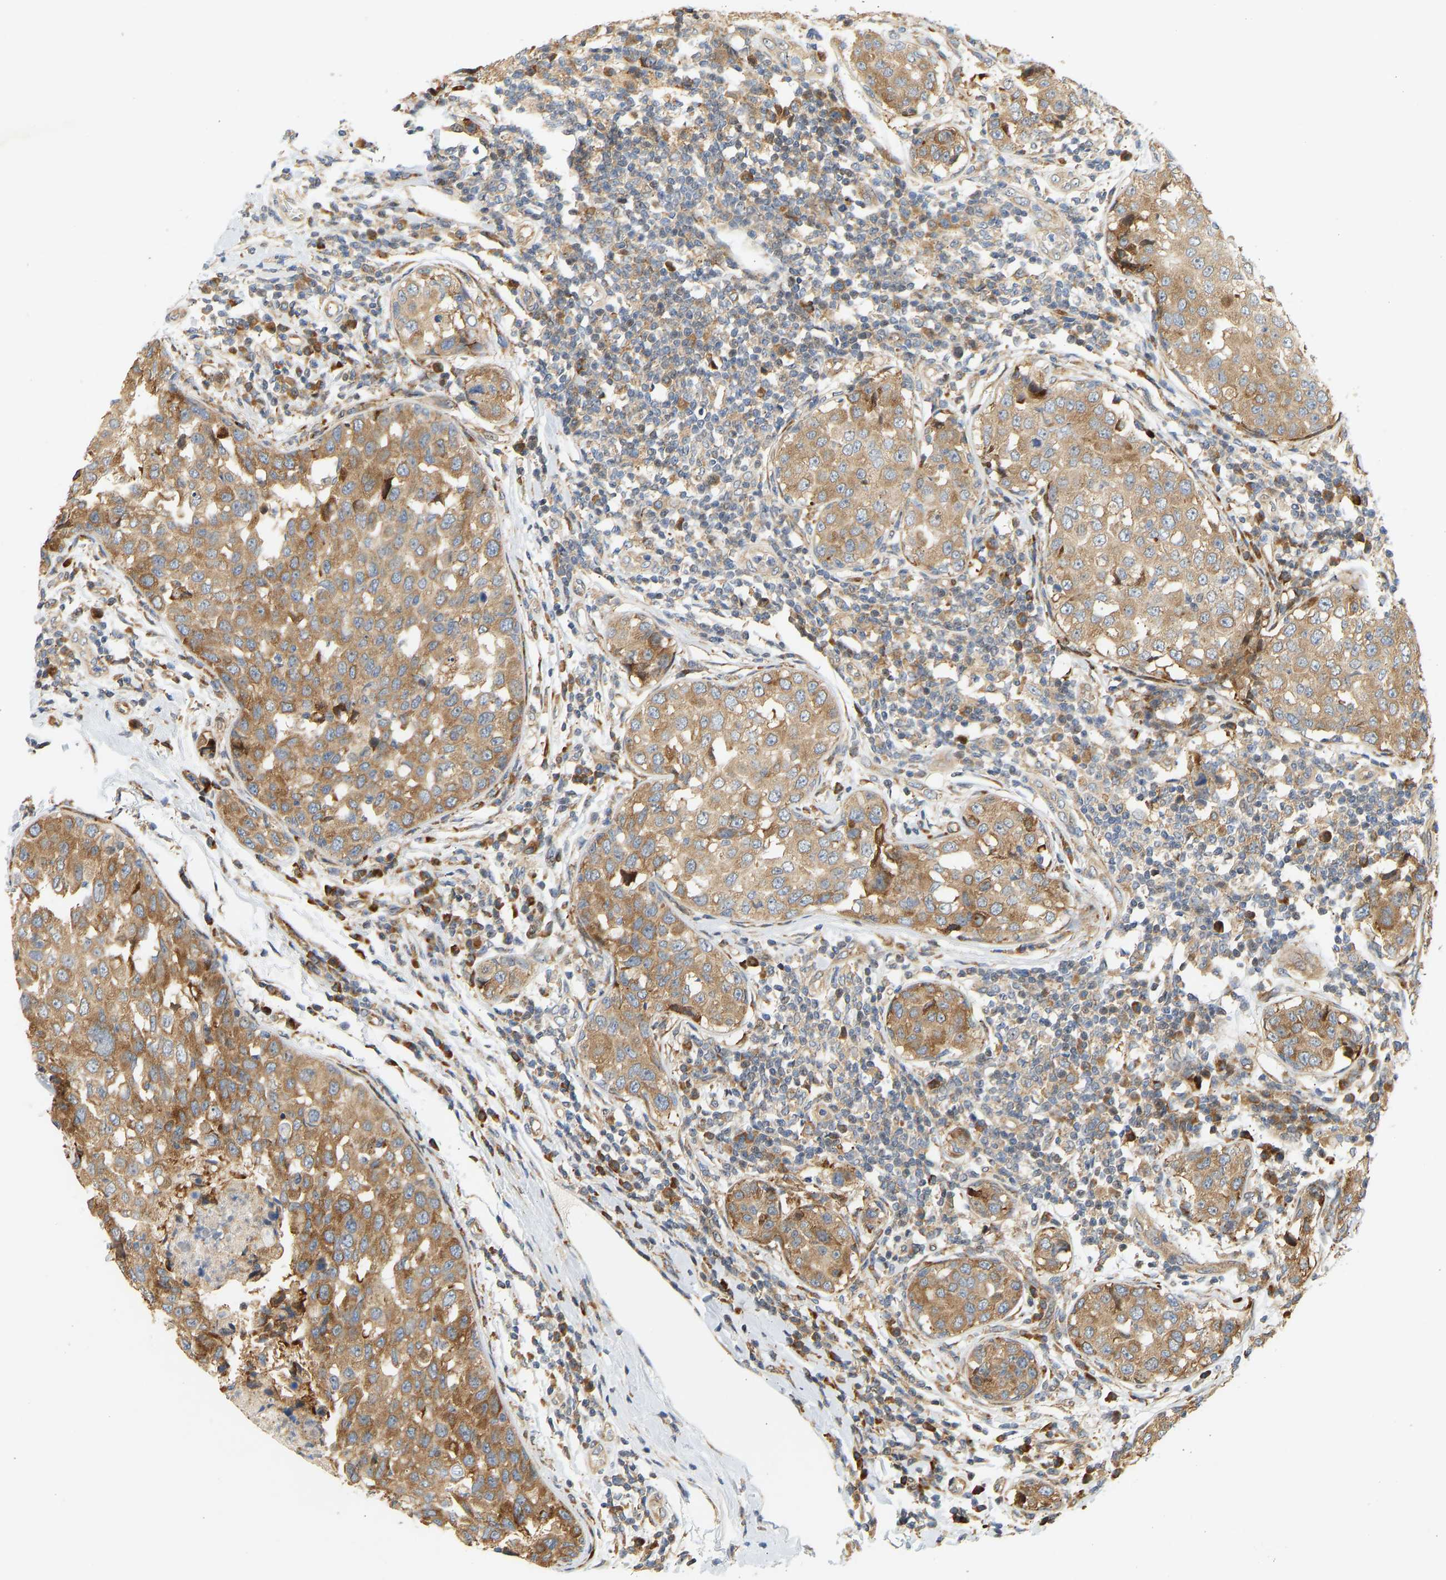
{"staining": {"intensity": "moderate", "quantity": ">75%", "location": "cytoplasmic/membranous"}, "tissue": "breast cancer", "cell_type": "Tumor cells", "image_type": "cancer", "snomed": [{"axis": "morphology", "description": "Duct carcinoma"}, {"axis": "topography", "description": "Breast"}], "caption": "A micrograph of breast cancer stained for a protein demonstrates moderate cytoplasmic/membranous brown staining in tumor cells.", "gene": "RPS14", "patient": {"sex": "female", "age": 27}}